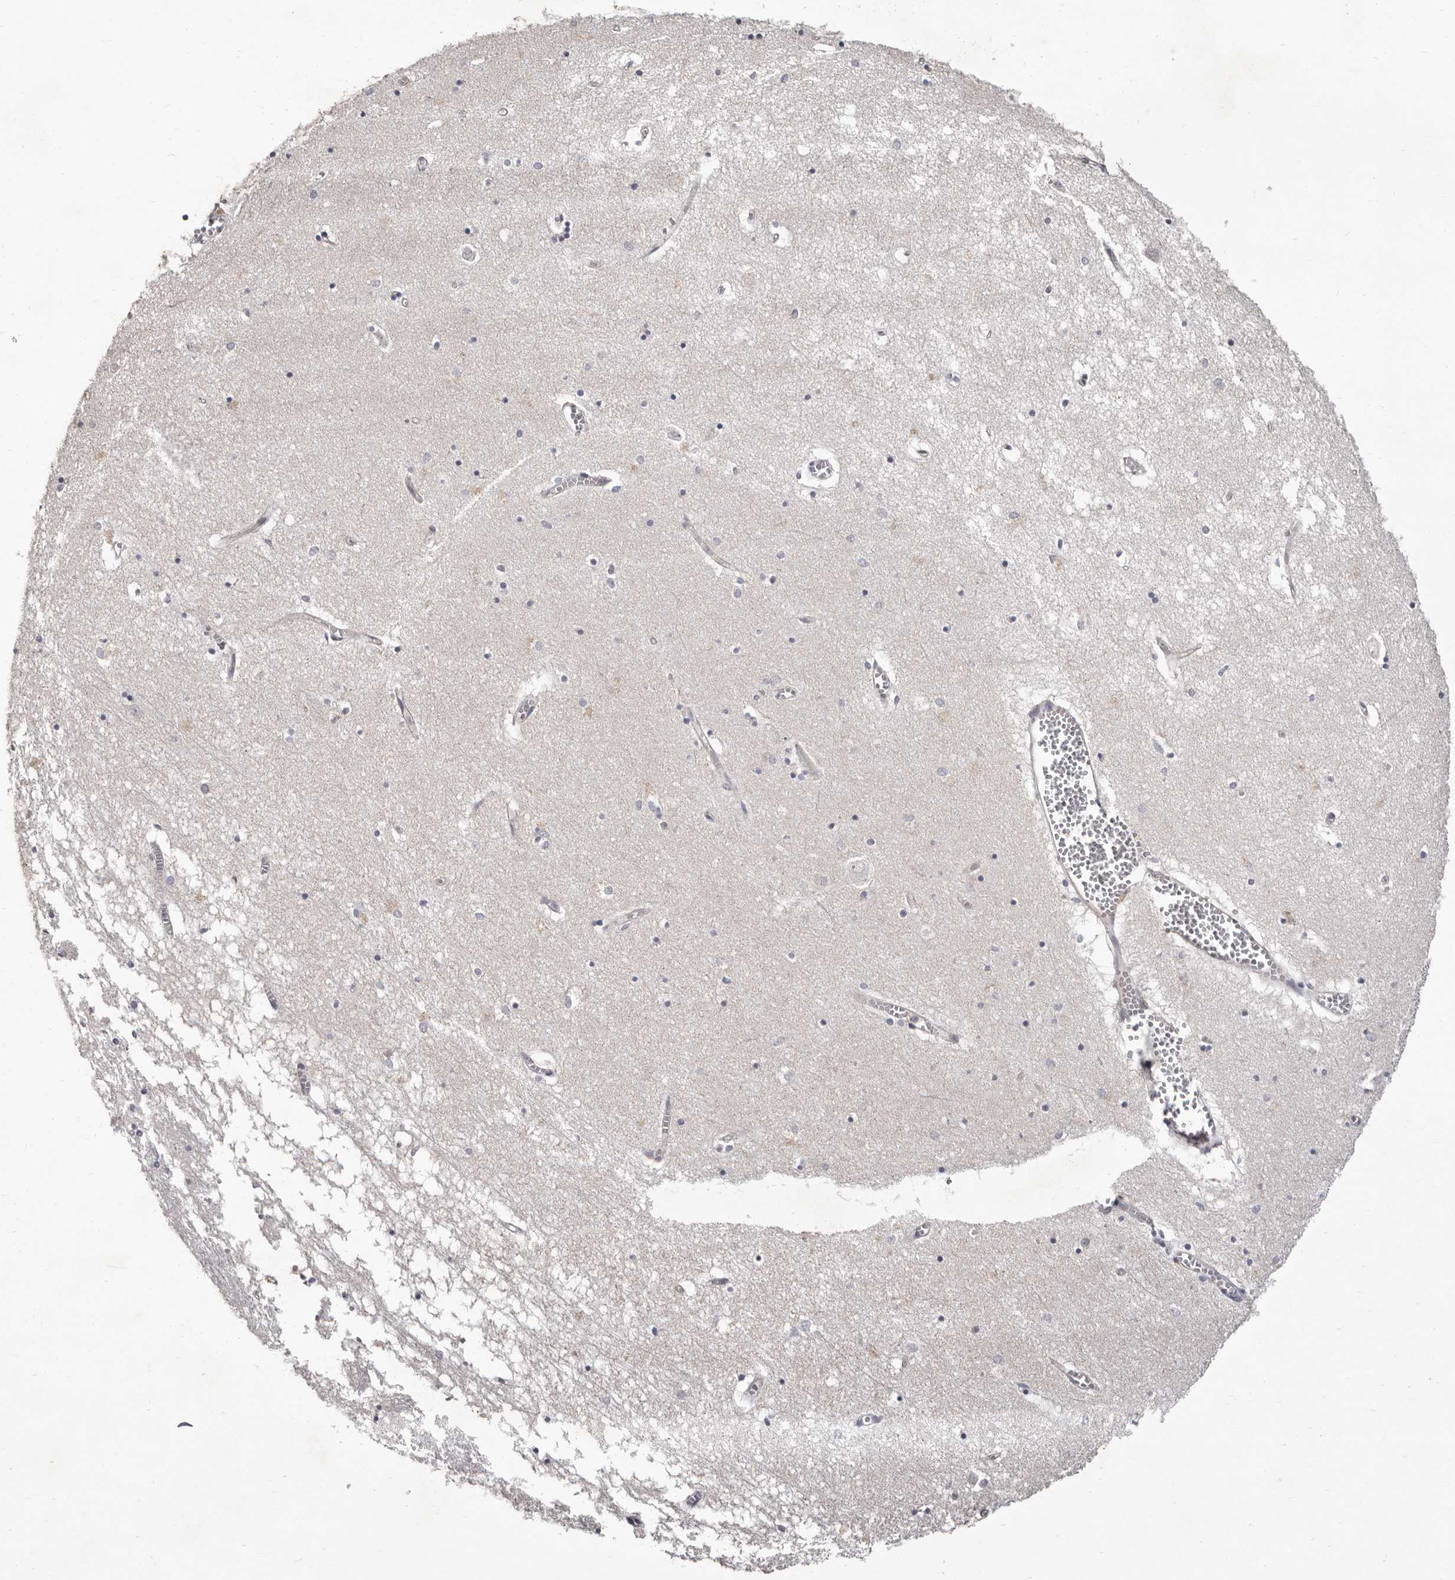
{"staining": {"intensity": "negative", "quantity": "none", "location": "none"}, "tissue": "hippocampus", "cell_type": "Glial cells", "image_type": "normal", "snomed": [{"axis": "morphology", "description": "Normal tissue, NOS"}, {"axis": "topography", "description": "Hippocampus"}], "caption": "Hippocampus stained for a protein using immunohistochemistry (IHC) exhibits no positivity glial cells.", "gene": "GLRX3", "patient": {"sex": "male", "age": 70}}